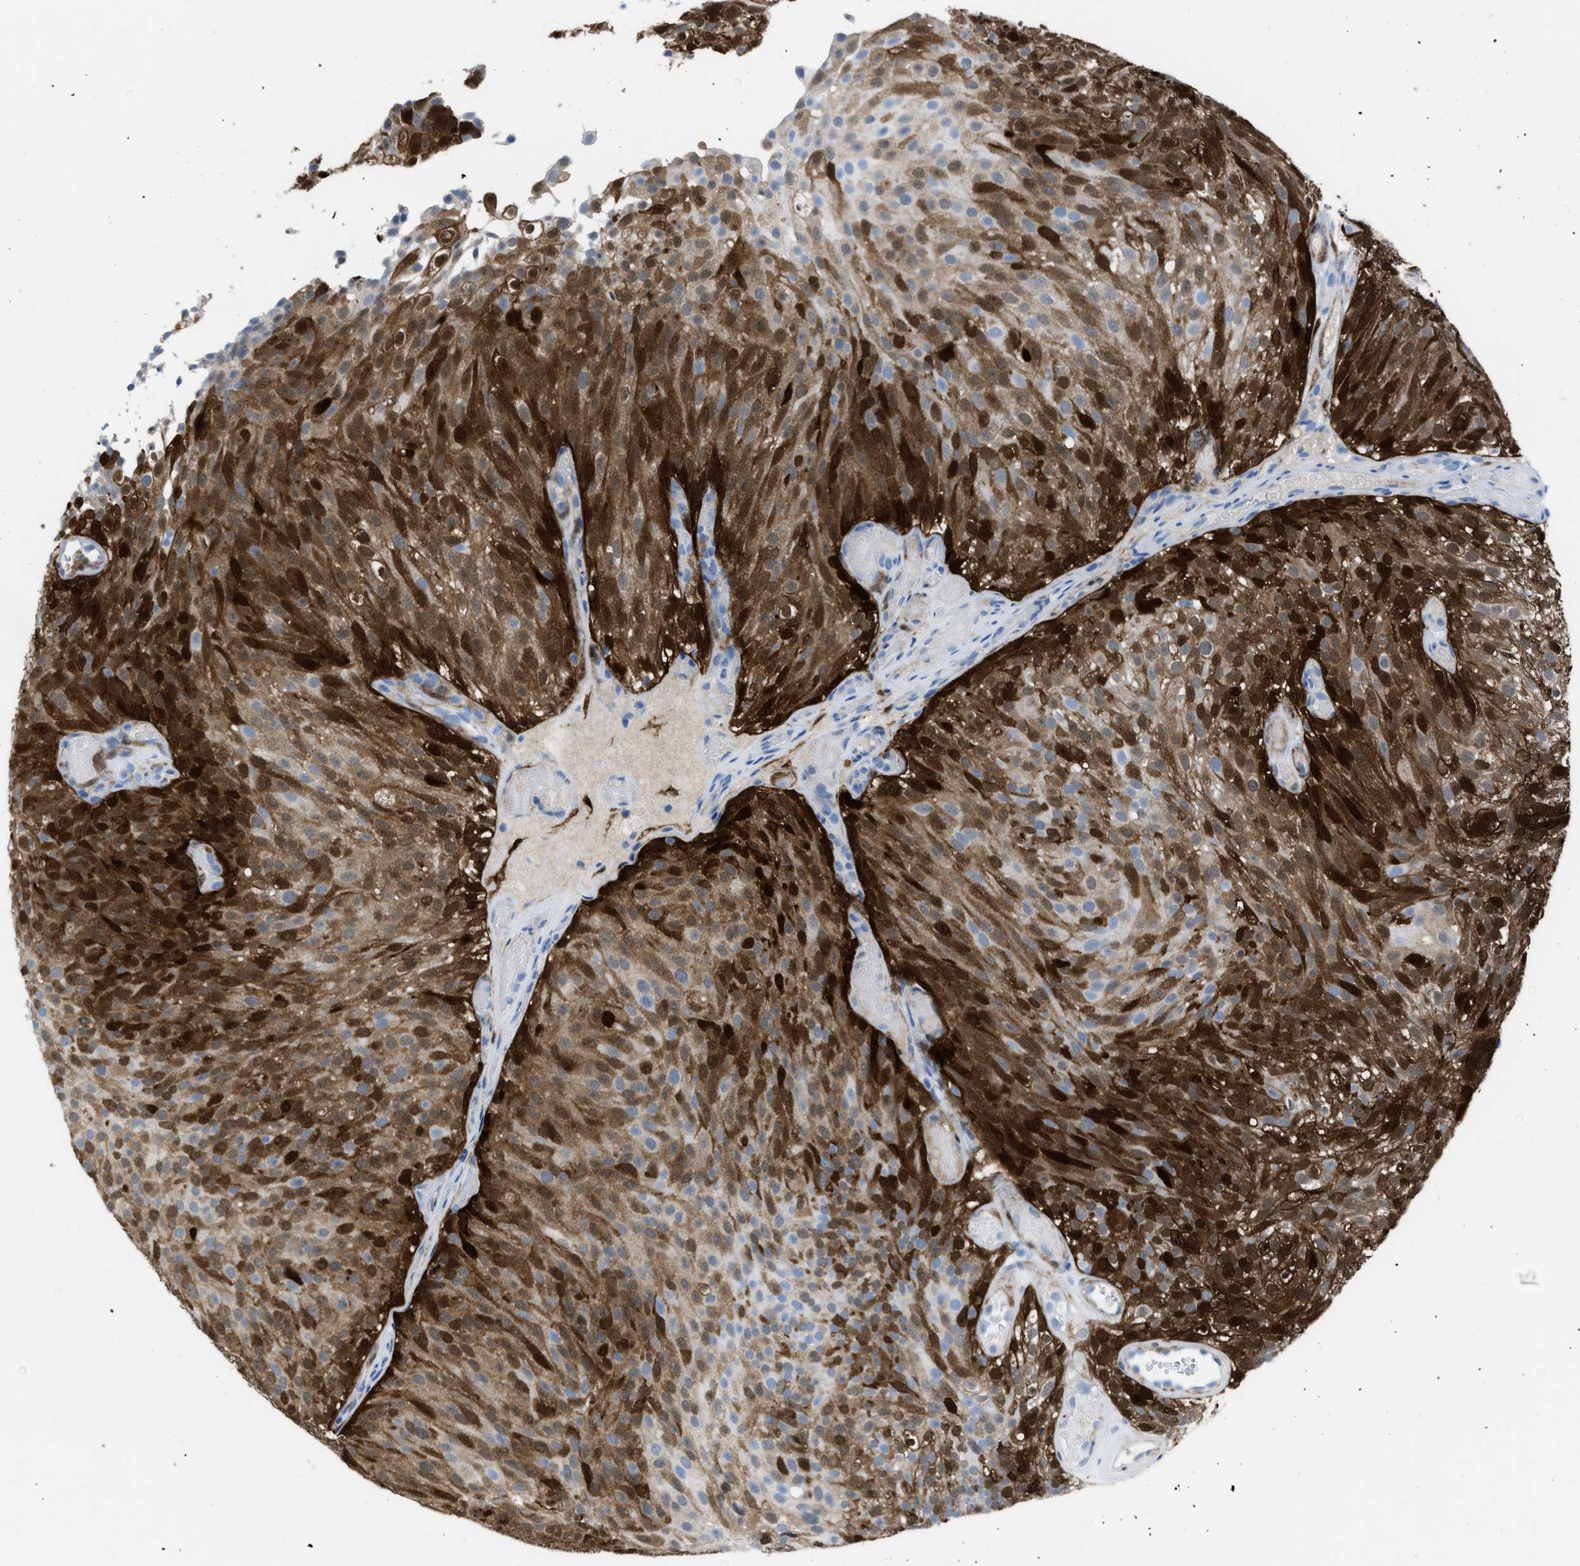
{"staining": {"intensity": "strong", "quantity": "25%-75%", "location": "cytoplasmic/membranous,nuclear"}, "tissue": "urothelial cancer", "cell_type": "Tumor cells", "image_type": "cancer", "snomed": [{"axis": "morphology", "description": "Urothelial carcinoma, Low grade"}, {"axis": "topography", "description": "Urinary bladder"}], "caption": "Immunohistochemistry (IHC) histopathology image of neoplastic tissue: urothelial cancer stained using immunohistochemistry (IHC) displays high levels of strong protein expression localized specifically in the cytoplasmic/membranous and nuclear of tumor cells, appearing as a cytoplasmic/membranous and nuclear brown color.", "gene": "CDKN2A", "patient": {"sex": "male", "age": 78}}